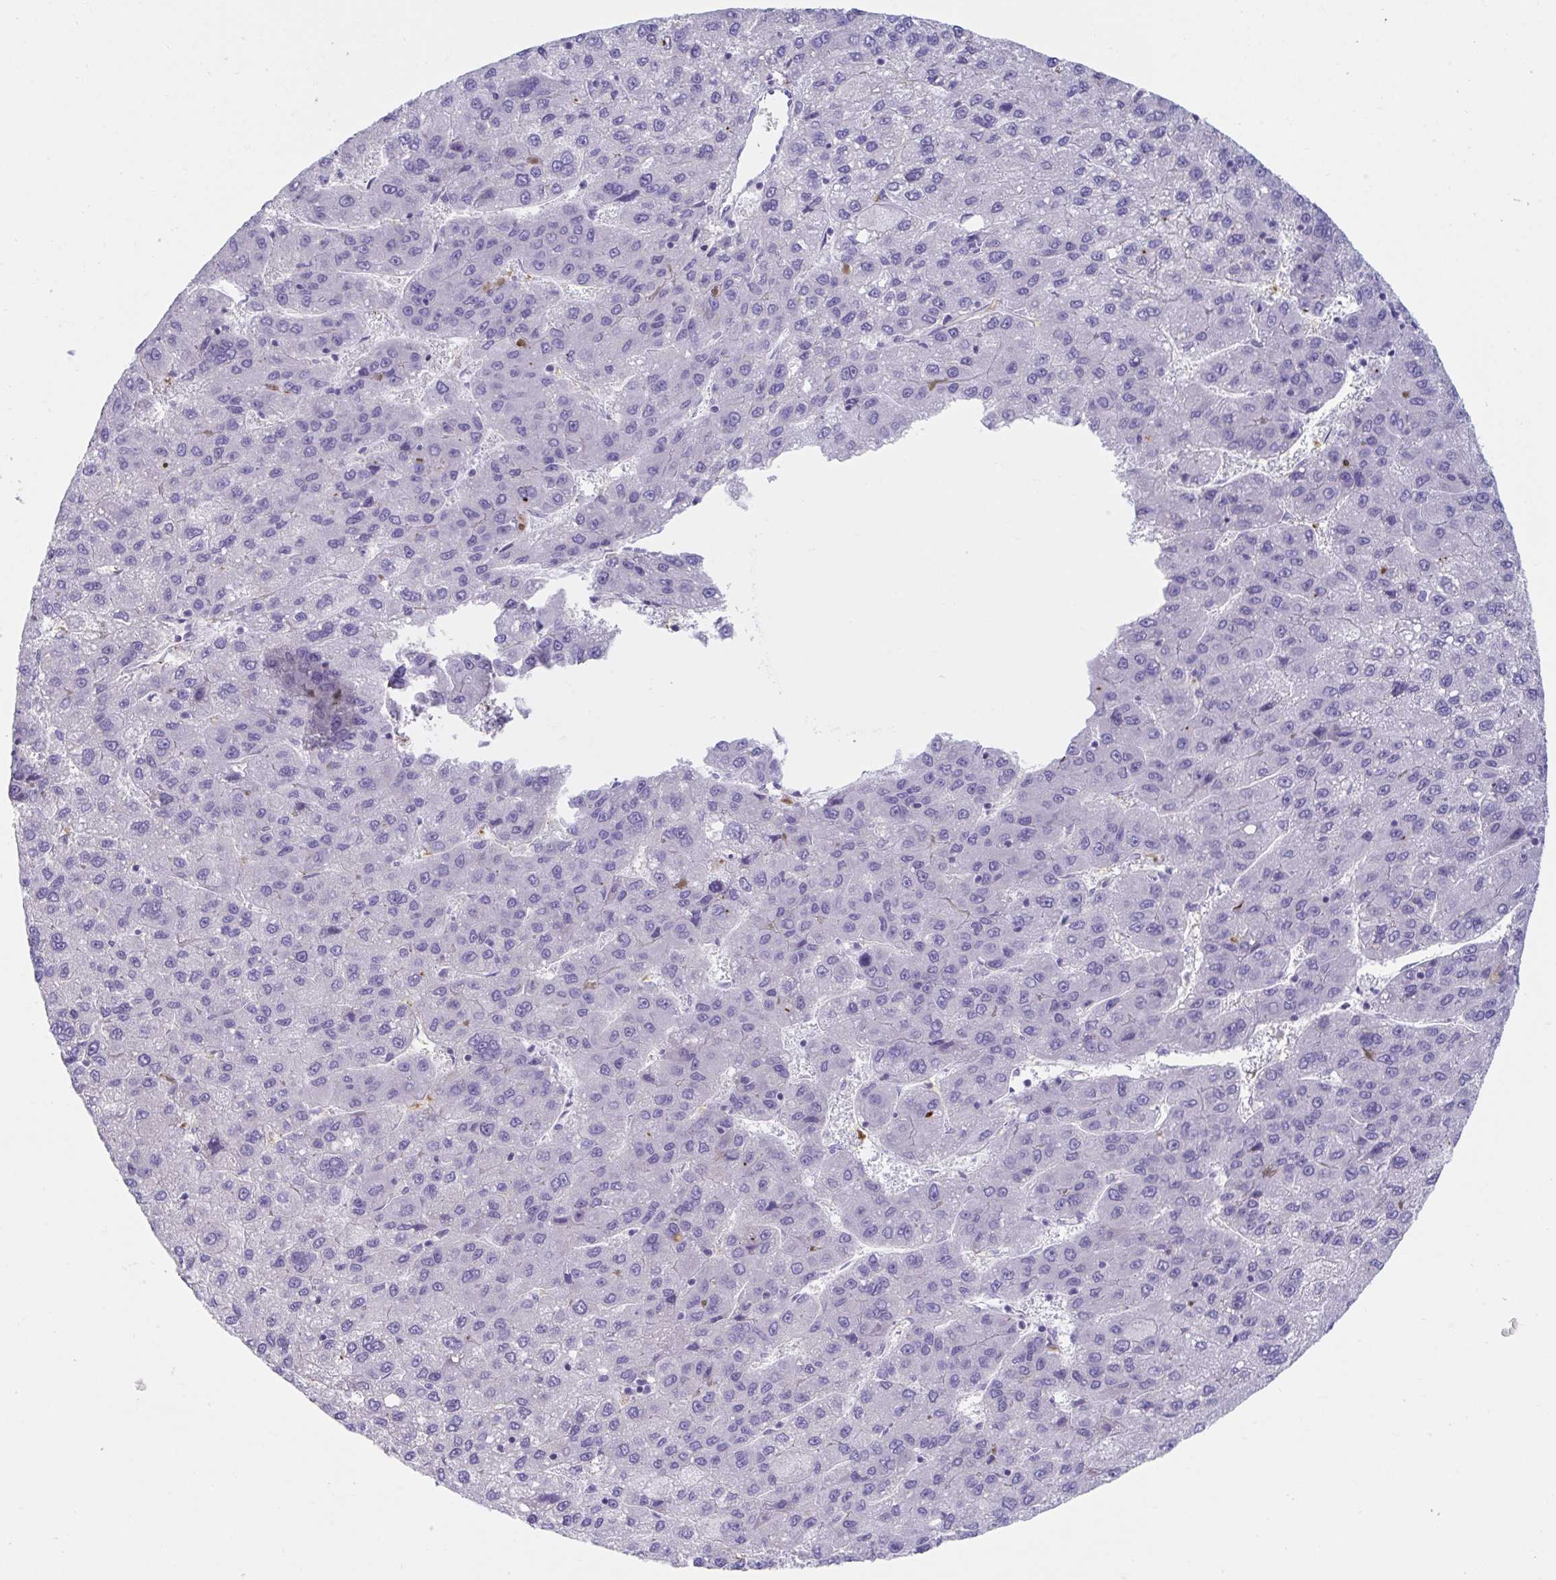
{"staining": {"intensity": "negative", "quantity": "none", "location": "none"}, "tissue": "liver cancer", "cell_type": "Tumor cells", "image_type": "cancer", "snomed": [{"axis": "morphology", "description": "Carcinoma, Hepatocellular, NOS"}, {"axis": "topography", "description": "Liver"}], "caption": "Liver cancer was stained to show a protein in brown. There is no significant staining in tumor cells.", "gene": "TTC30B", "patient": {"sex": "female", "age": 82}}